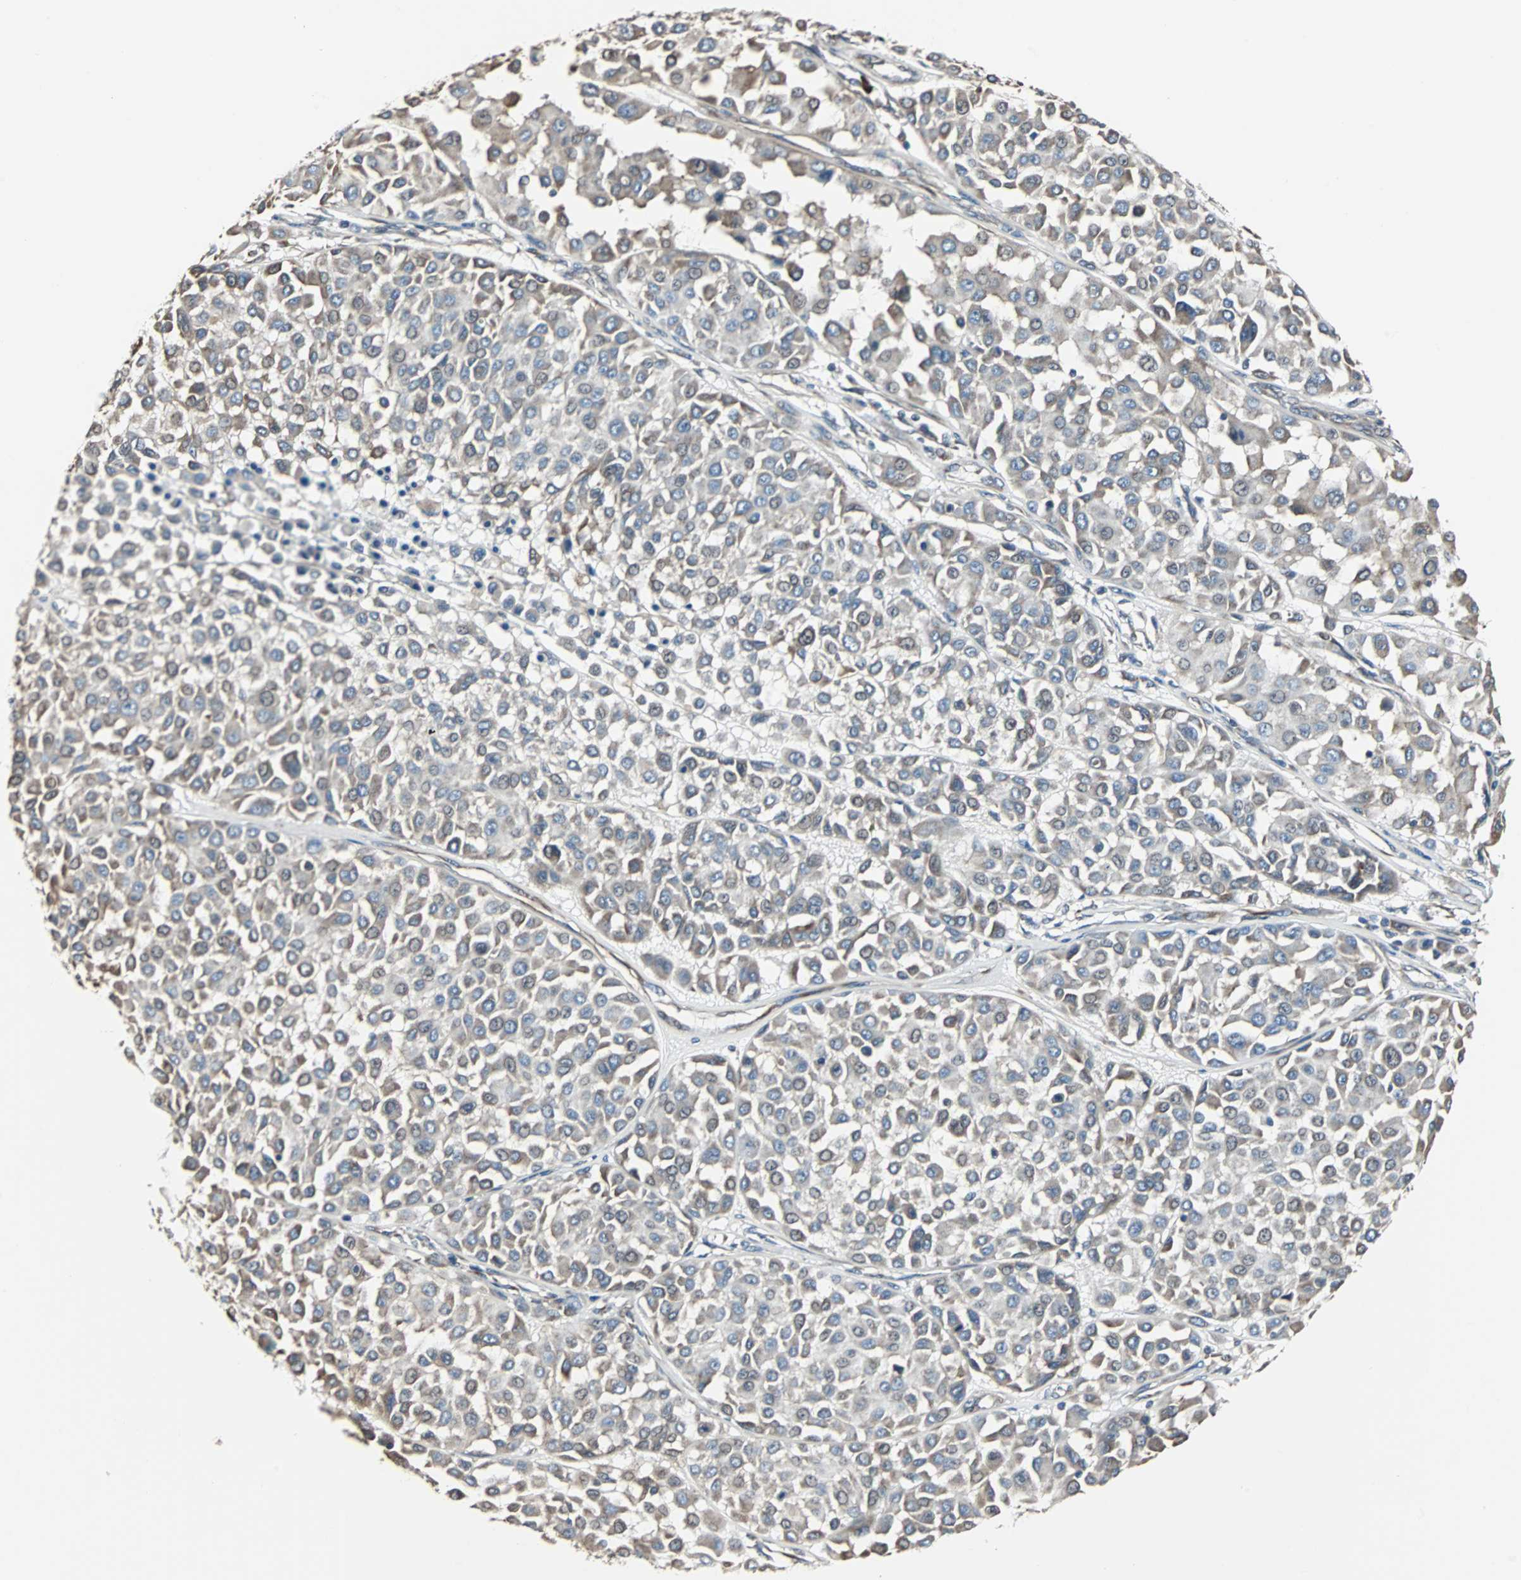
{"staining": {"intensity": "weak", "quantity": "25%-75%", "location": "cytoplasmic/membranous"}, "tissue": "melanoma", "cell_type": "Tumor cells", "image_type": "cancer", "snomed": [{"axis": "morphology", "description": "Malignant melanoma, Metastatic site"}, {"axis": "topography", "description": "Soft tissue"}], "caption": "Melanoma stained with immunohistochemistry (IHC) reveals weak cytoplasmic/membranous positivity in about 25%-75% of tumor cells. (IHC, brightfield microscopy, high magnification).", "gene": "CHP1", "patient": {"sex": "male", "age": 41}}